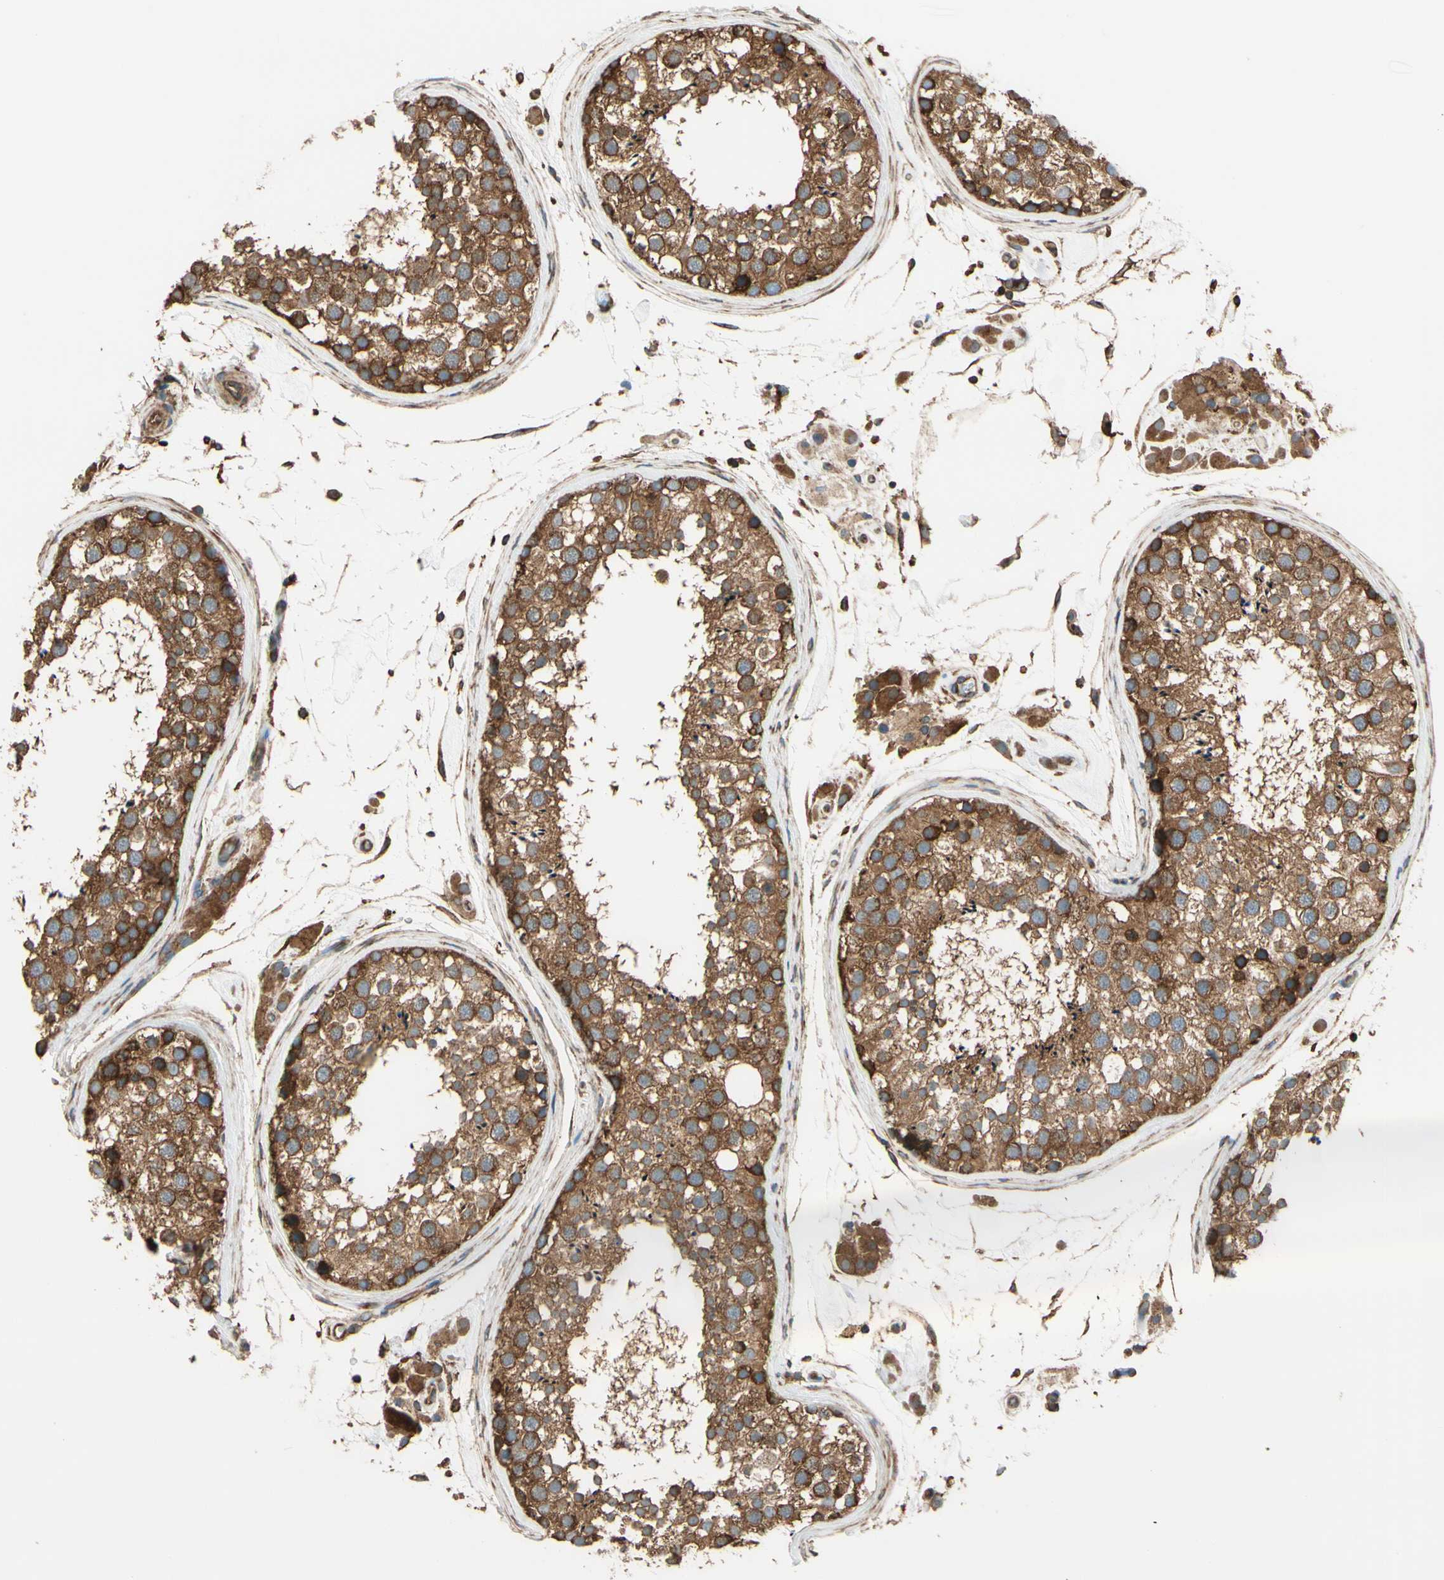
{"staining": {"intensity": "moderate", "quantity": ">75%", "location": "cytoplasmic/membranous"}, "tissue": "testis", "cell_type": "Cells in seminiferous ducts", "image_type": "normal", "snomed": [{"axis": "morphology", "description": "Normal tissue, NOS"}, {"axis": "topography", "description": "Testis"}], "caption": "A photomicrograph of human testis stained for a protein shows moderate cytoplasmic/membranous brown staining in cells in seminiferous ducts.", "gene": "EPS15", "patient": {"sex": "male", "age": 46}}